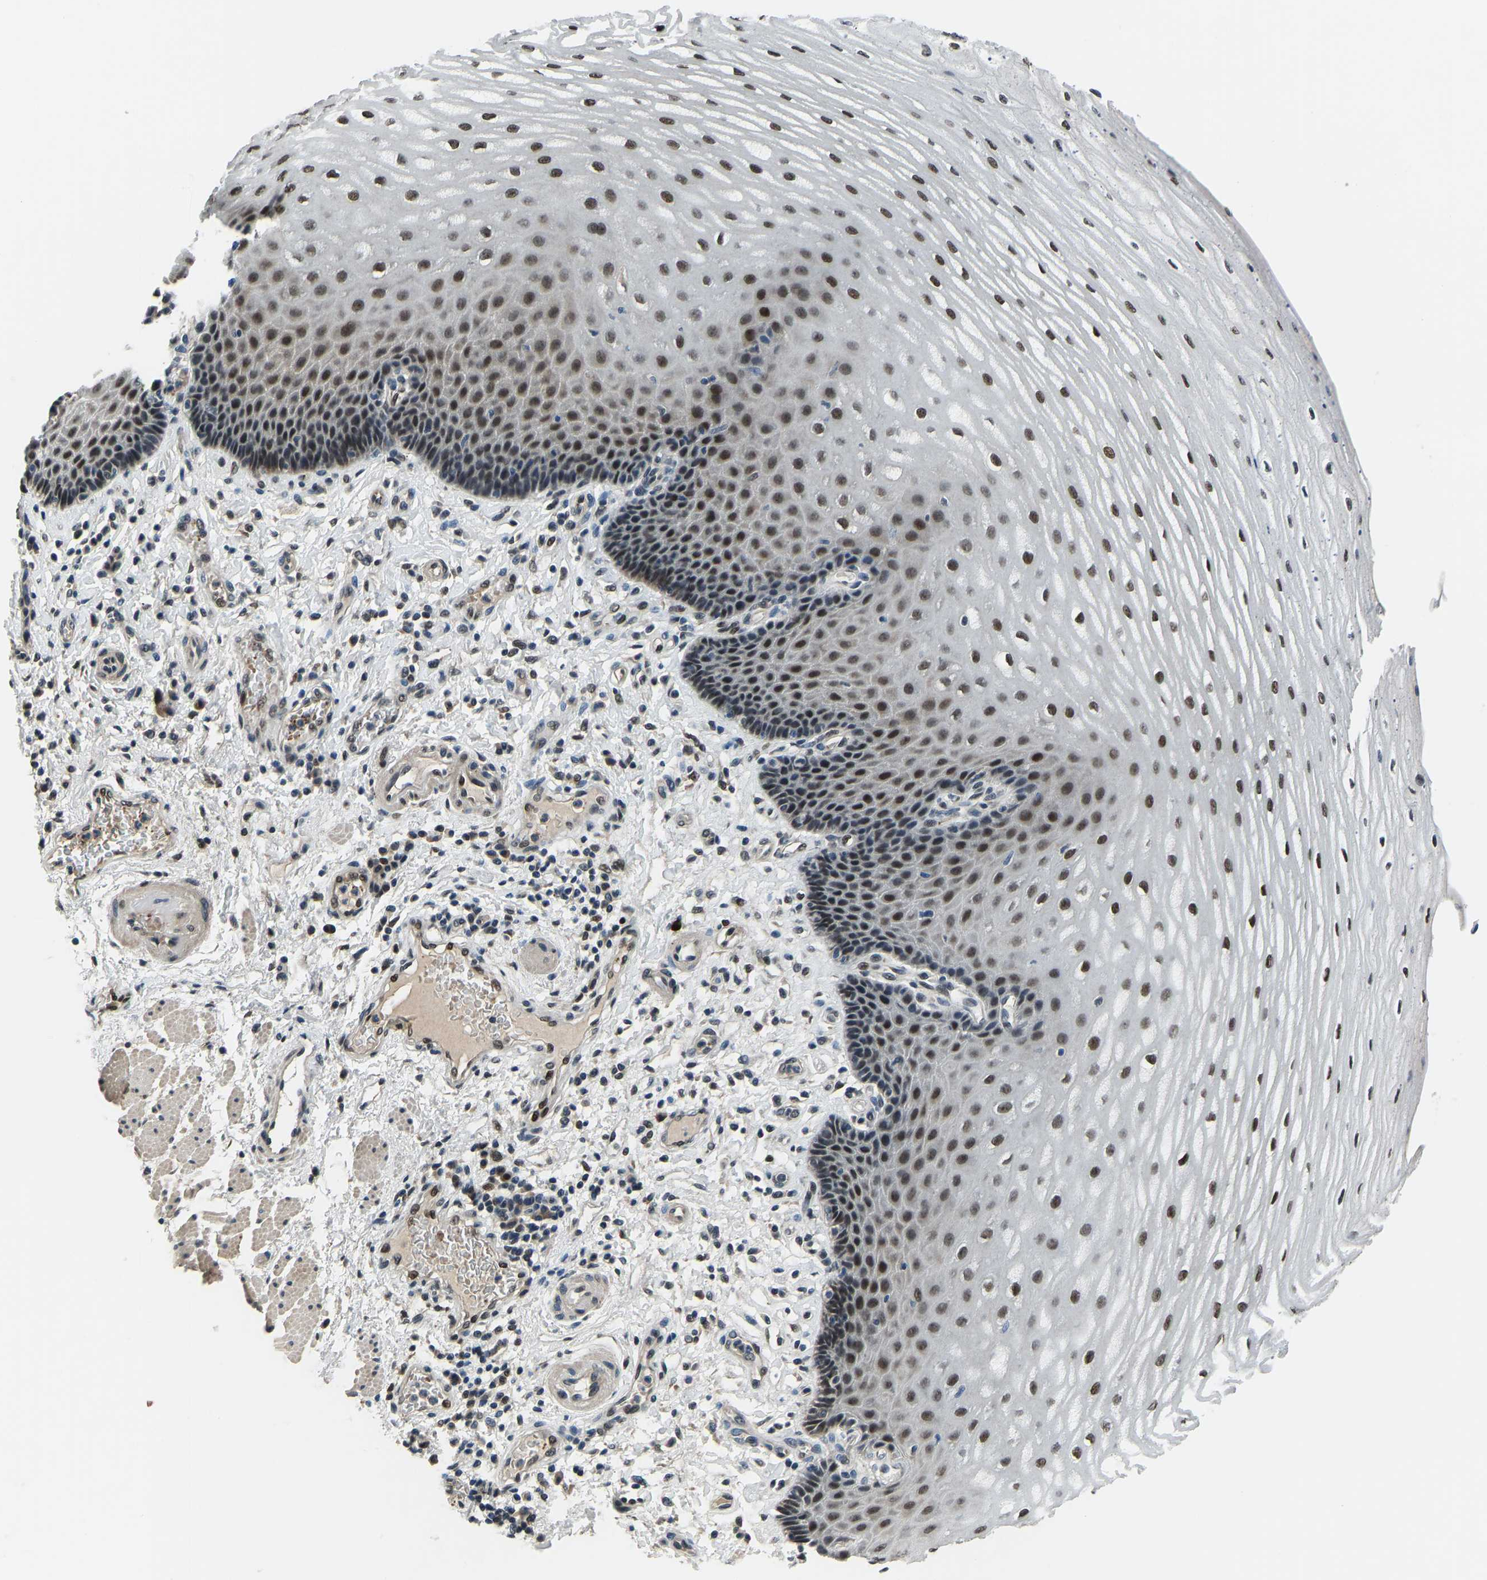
{"staining": {"intensity": "moderate", "quantity": ">75%", "location": "nuclear"}, "tissue": "esophagus", "cell_type": "Squamous epithelial cells", "image_type": "normal", "snomed": [{"axis": "morphology", "description": "Normal tissue, NOS"}, {"axis": "topography", "description": "Esophagus"}], "caption": "Immunohistochemistry (DAB) staining of unremarkable esophagus exhibits moderate nuclear protein staining in about >75% of squamous epithelial cells. (DAB = brown stain, brightfield microscopy at high magnification).", "gene": "FOS", "patient": {"sex": "male", "age": 54}}